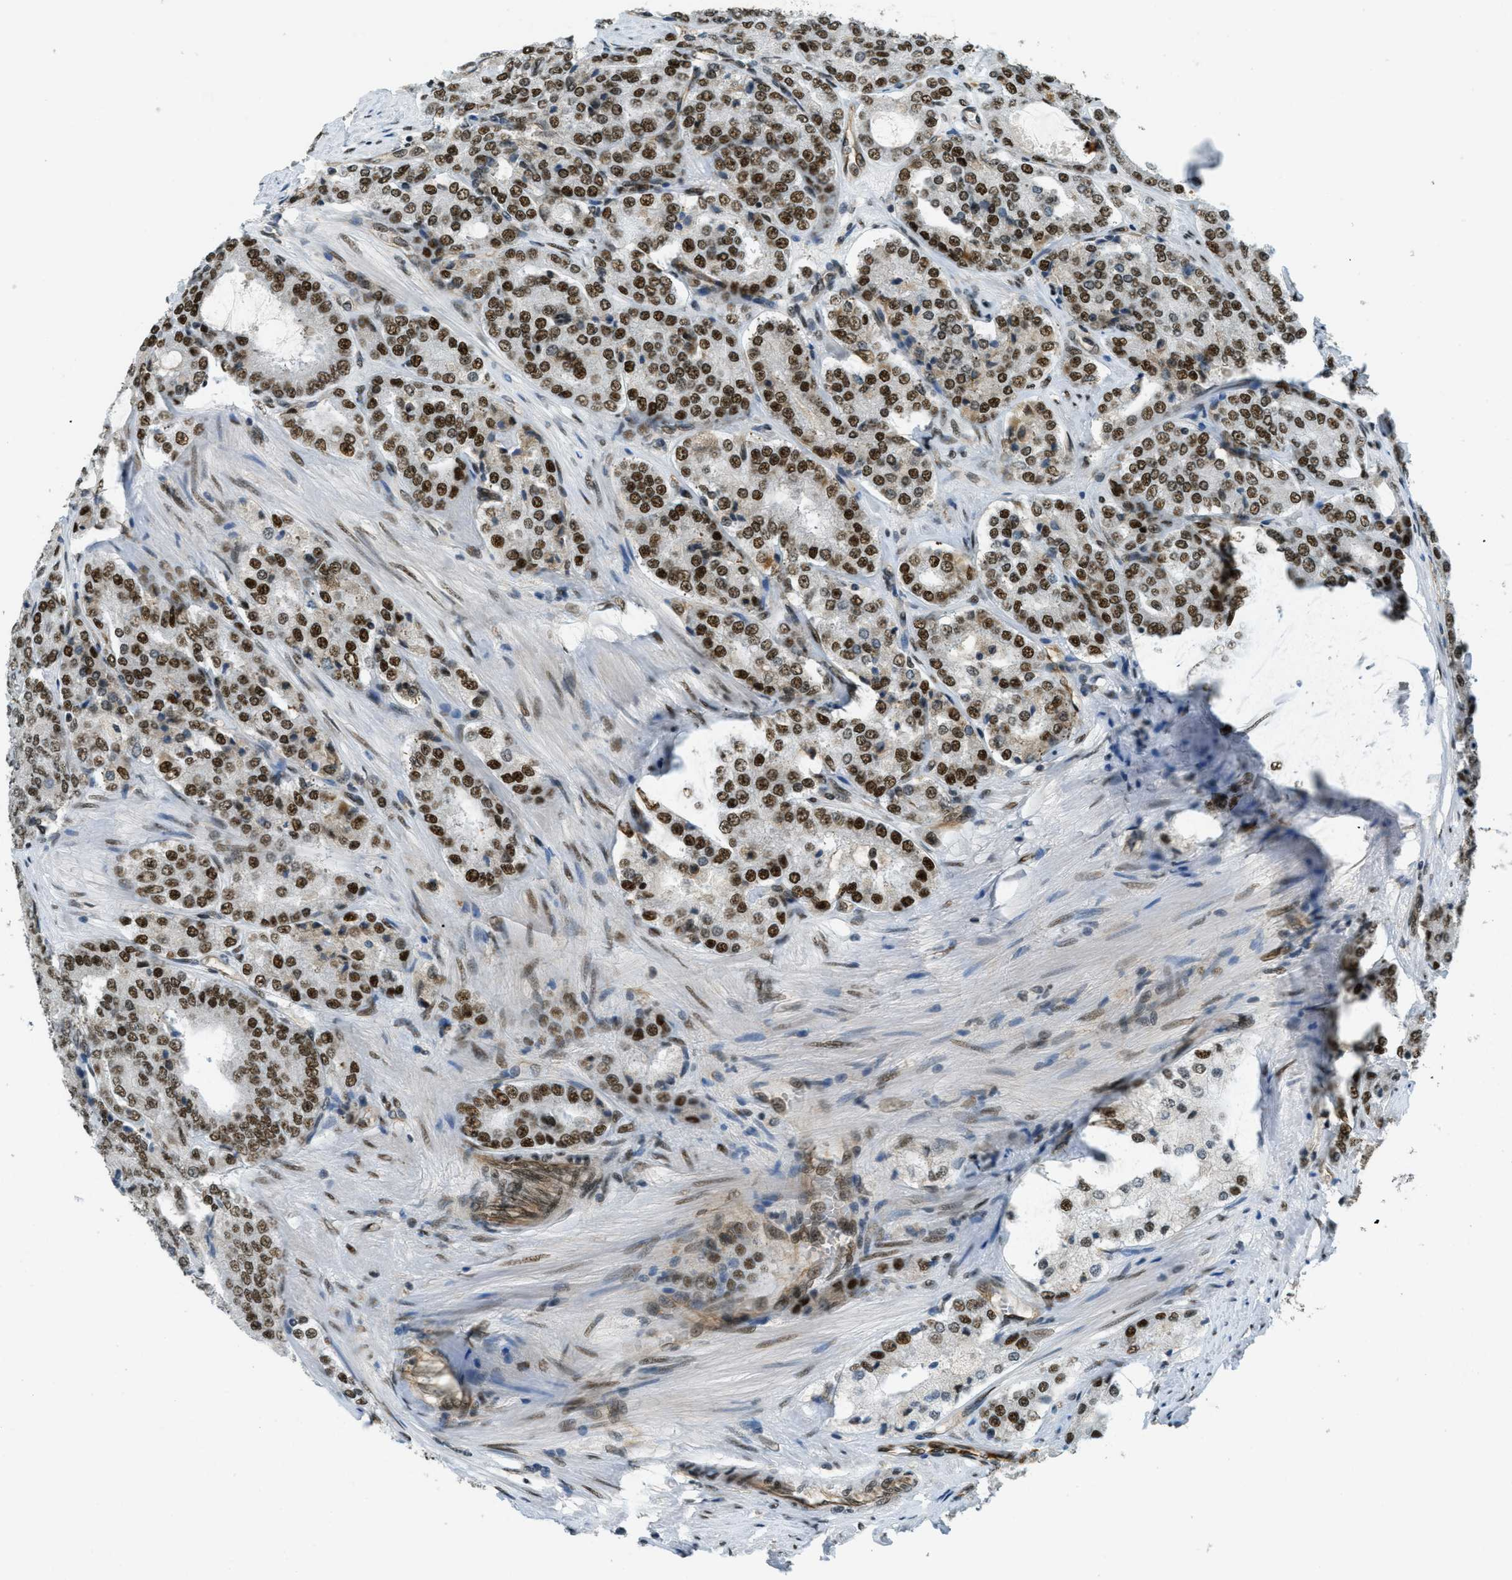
{"staining": {"intensity": "strong", "quantity": ">75%", "location": "nuclear"}, "tissue": "prostate cancer", "cell_type": "Tumor cells", "image_type": "cancer", "snomed": [{"axis": "morphology", "description": "Adenocarcinoma, High grade"}, {"axis": "topography", "description": "Prostate"}], "caption": "IHC (DAB) staining of human prostate cancer (high-grade adenocarcinoma) shows strong nuclear protein positivity in about >75% of tumor cells. (DAB IHC with brightfield microscopy, high magnification).", "gene": "ZFR", "patient": {"sex": "male", "age": 65}}